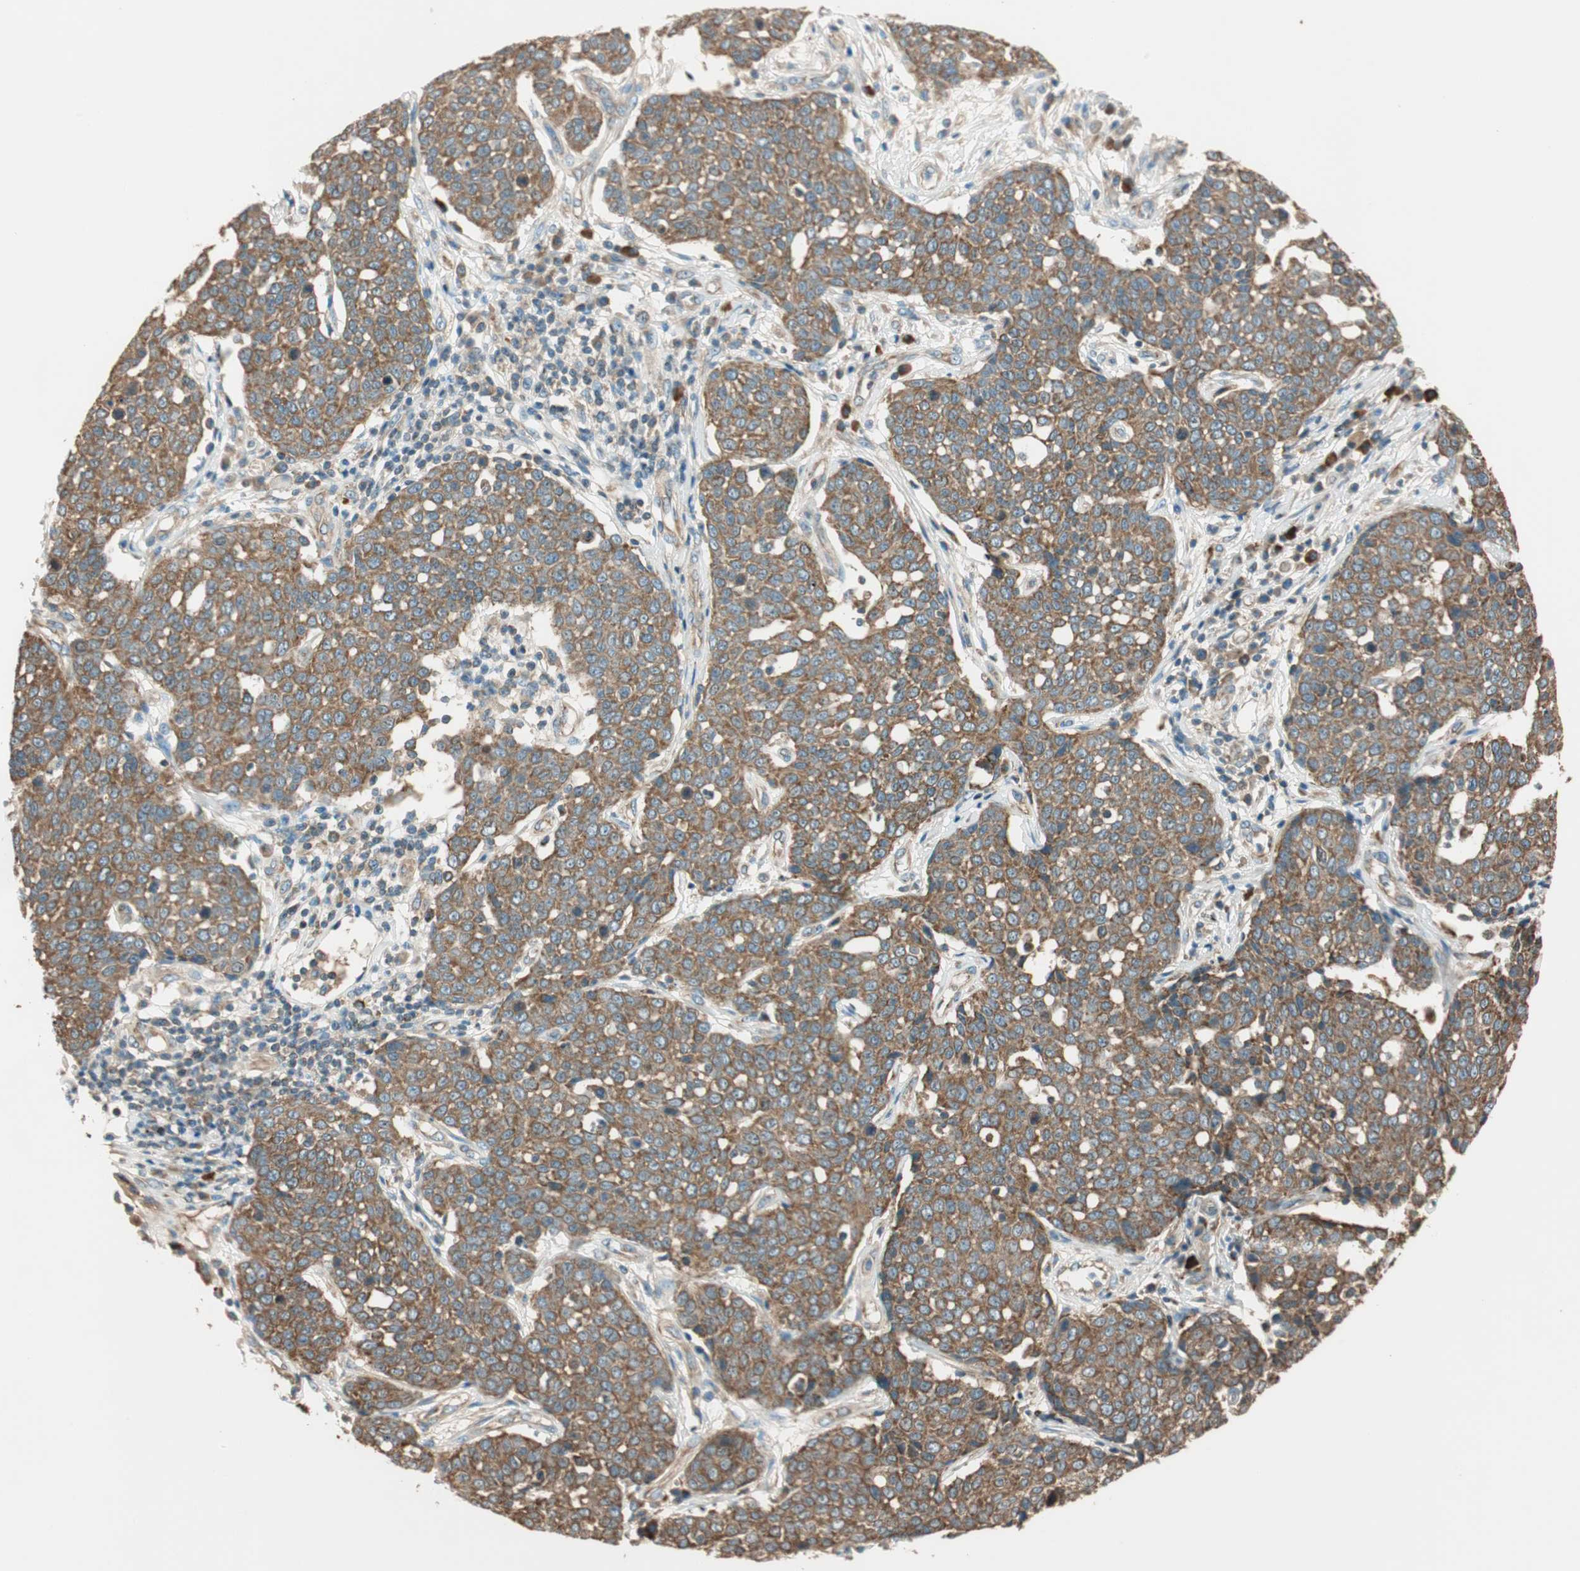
{"staining": {"intensity": "moderate", "quantity": ">75%", "location": "cytoplasmic/membranous"}, "tissue": "cervical cancer", "cell_type": "Tumor cells", "image_type": "cancer", "snomed": [{"axis": "morphology", "description": "Squamous cell carcinoma, NOS"}, {"axis": "topography", "description": "Cervix"}], "caption": "Cervical cancer tissue shows moderate cytoplasmic/membranous staining in about >75% of tumor cells, visualized by immunohistochemistry.", "gene": "CC2D1A", "patient": {"sex": "female", "age": 34}}